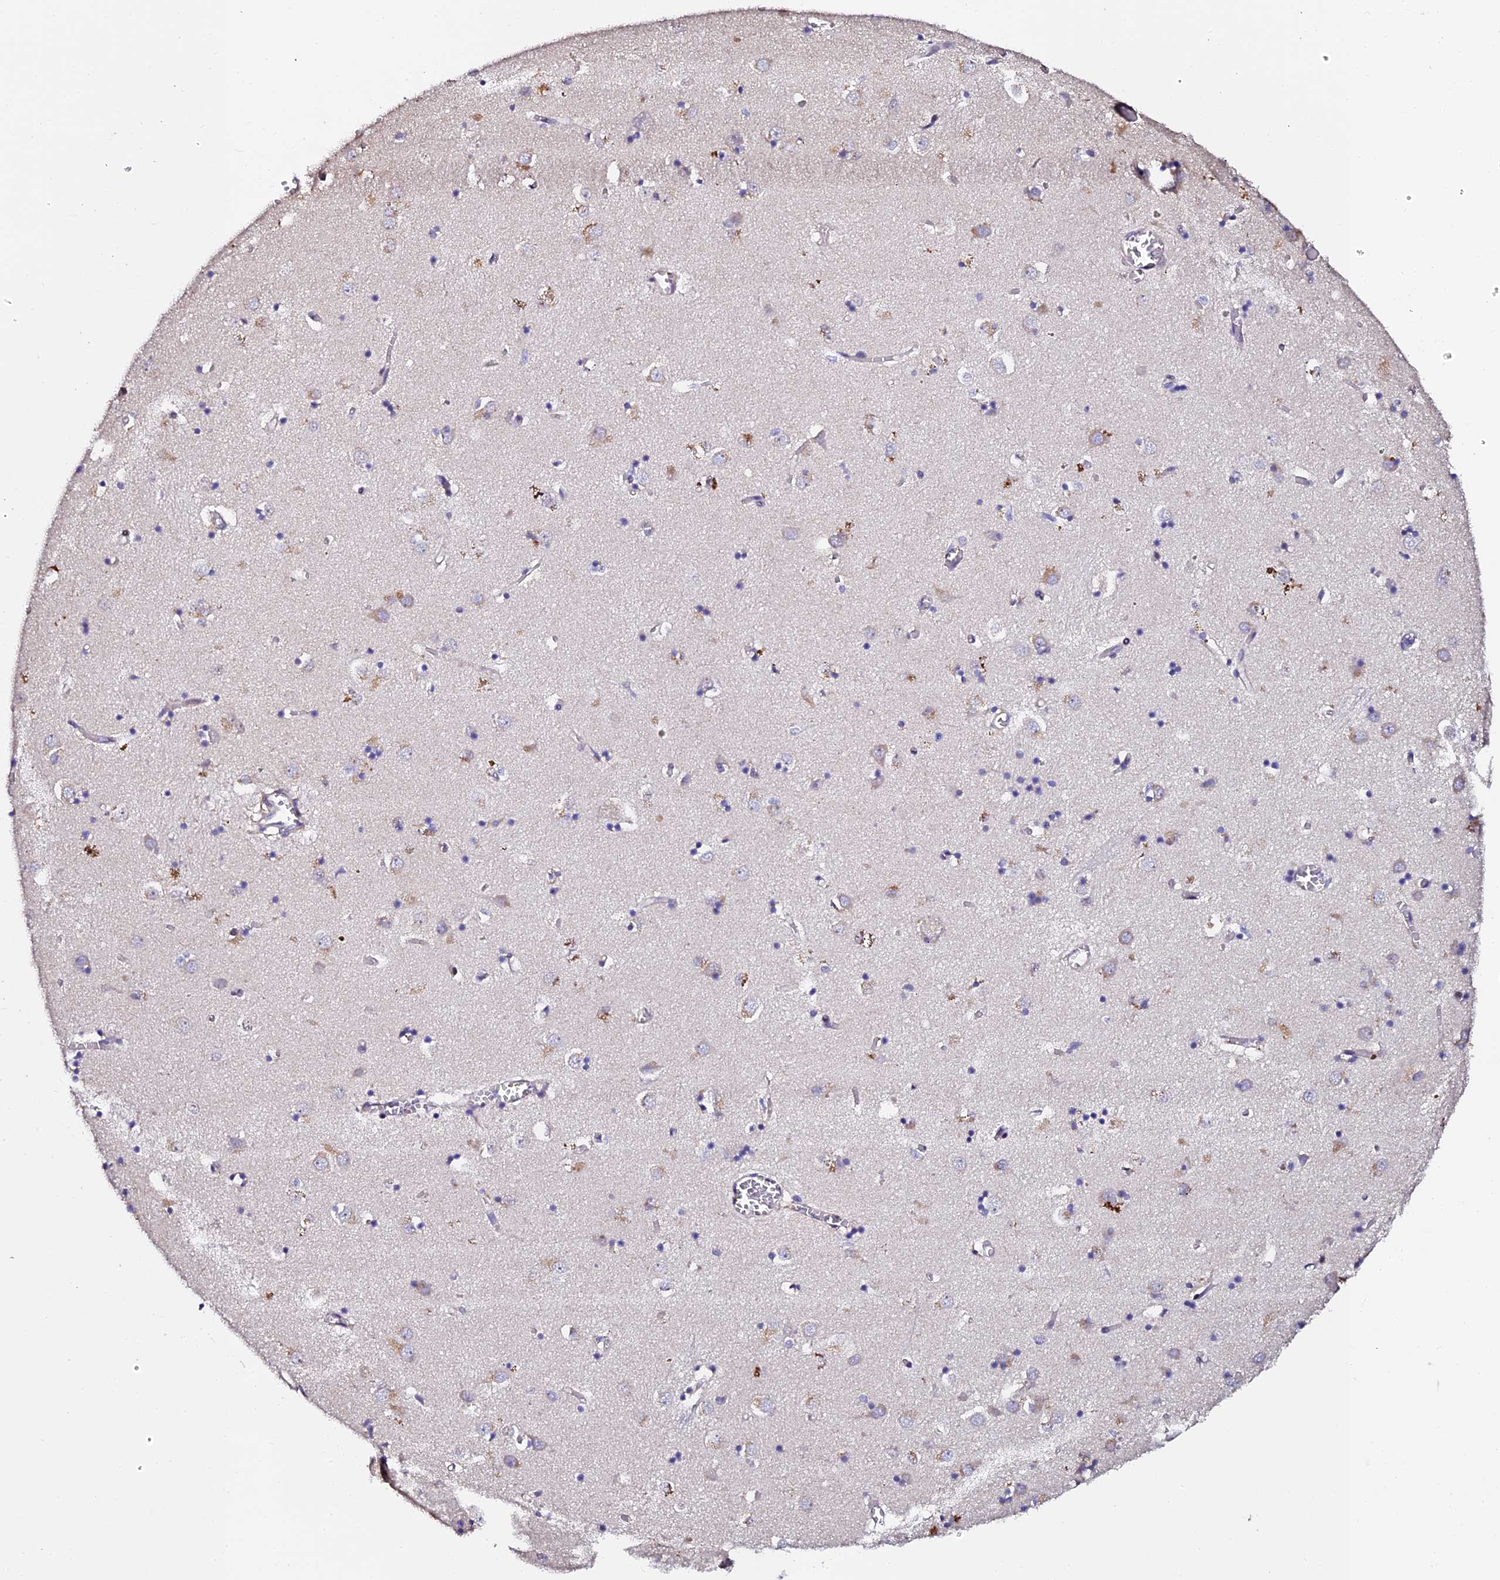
{"staining": {"intensity": "negative", "quantity": "none", "location": "none"}, "tissue": "caudate", "cell_type": "Glial cells", "image_type": "normal", "snomed": [{"axis": "morphology", "description": "Normal tissue, NOS"}, {"axis": "topography", "description": "Lateral ventricle wall"}], "caption": "An image of caudate stained for a protein shows no brown staining in glial cells.", "gene": "GPN3", "patient": {"sex": "male", "age": 70}}